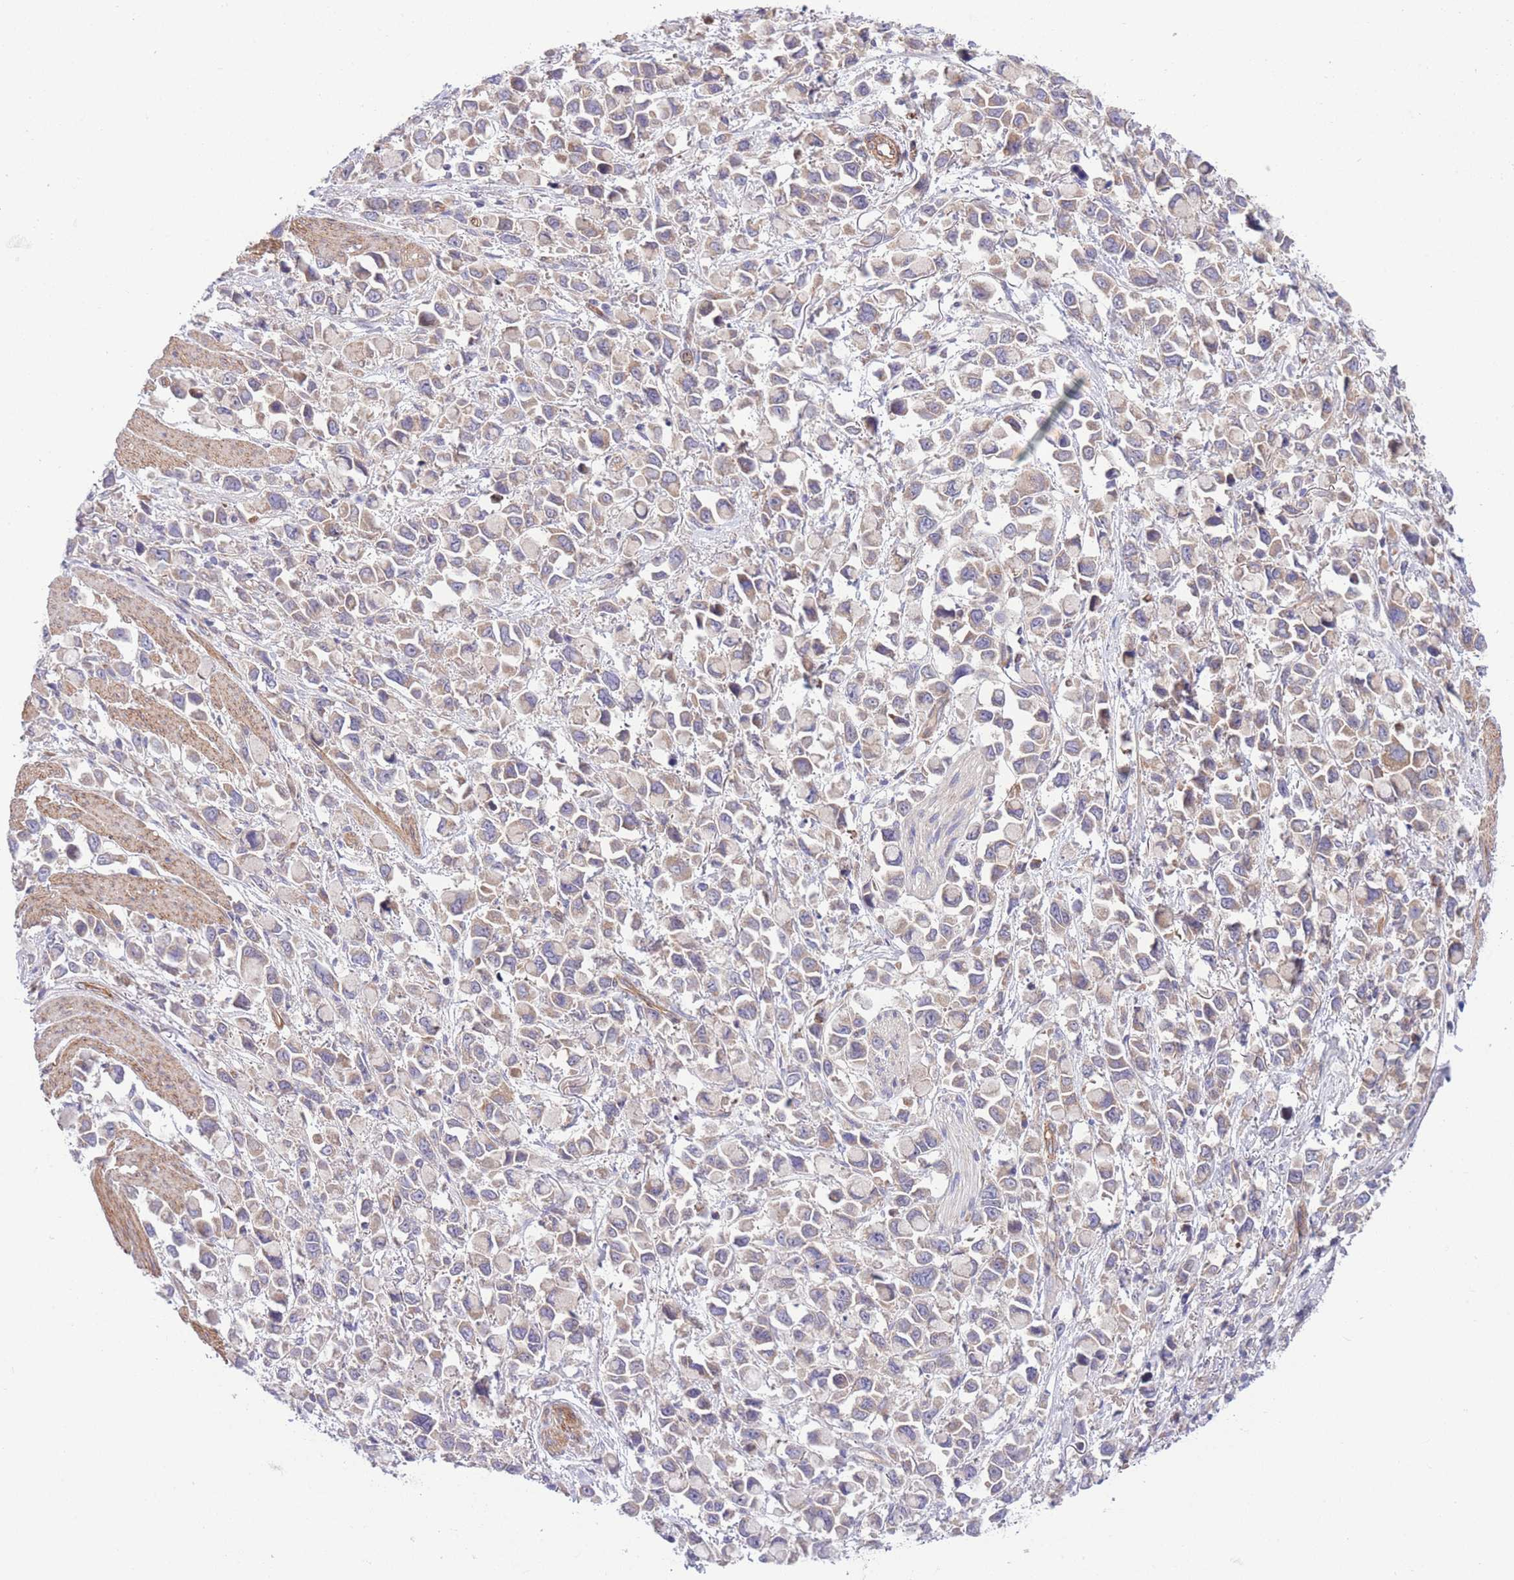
{"staining": {"intensity": "negative", "quantity": "none", "location": "none"}, "tissue": "stomach cancer", "cell_type": "Tumor cells", "image_type": "cancer", "snomed": [{"axis": "morphology", "description": "Adenocarcinoma, NOS"}, {"axis": "topography", "description": "Stomach"}], "caption": "Tumor cells show no significant expression in adenocarcinoma (stomach). Brightfield microscopy of IHC stained with DAB (brown) and hematoxylin (blue), captured at high magnification.", "gene": "CHAC1", "patient": {"sex": "female", "age": 81}}